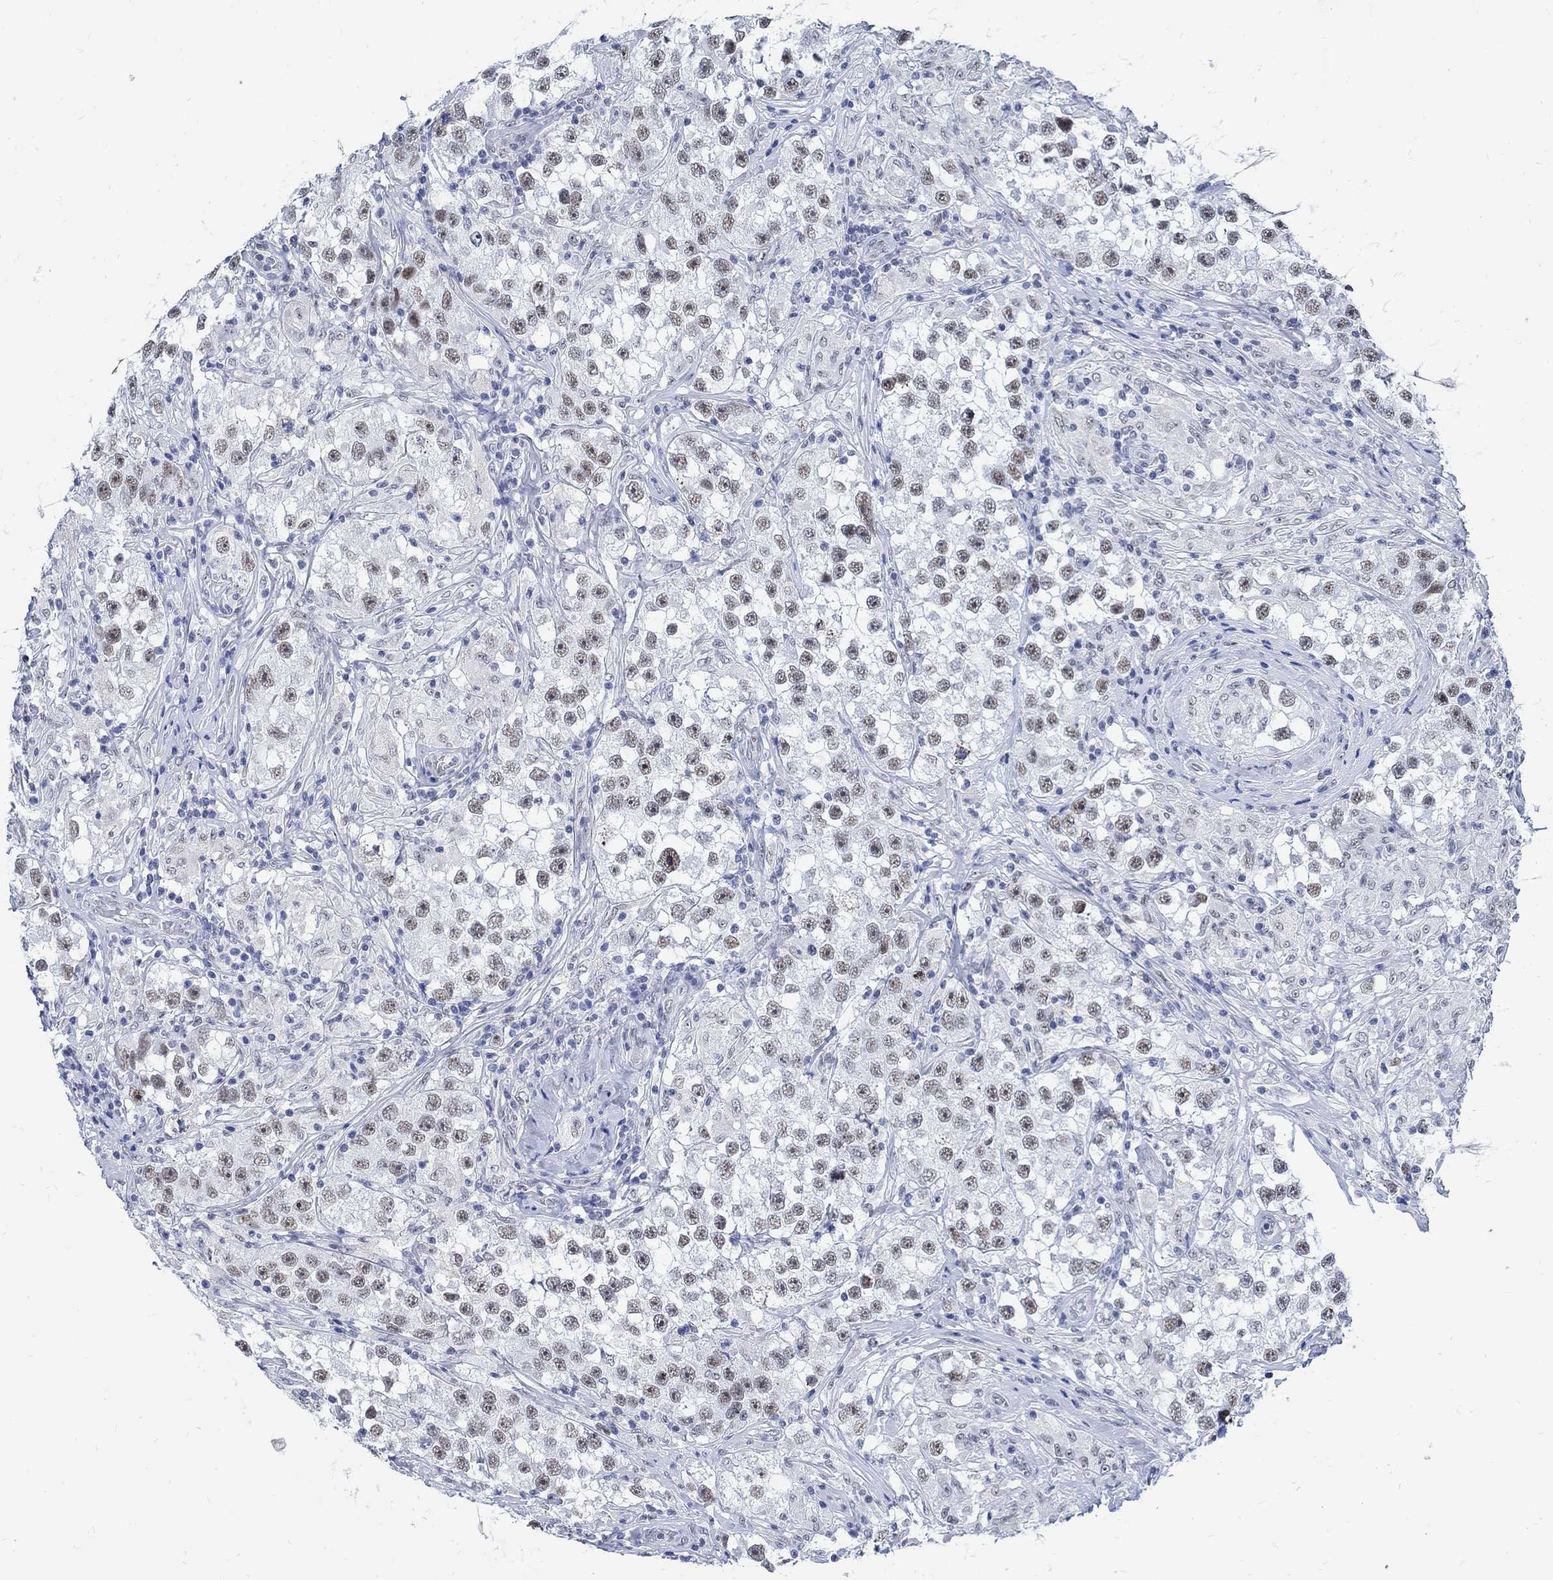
{"staining": {"intensity": "weak", "quantity": "25%-75%", "location": "nuclear"}, "tissue": "testis cancer", "cell_type": "Tumor cells", "image_type": "cancer", "snomed": [{"axis": "morphology", "description": "Seminoma, NOS"}, {"axis": "topography", "description": "Testis"}], "caption": "IHC (DAB) staining of human testis seminoma demonstrates weak nuclear protein expression in approximately 25%-75% of tumor cells.", "gene": "DLK1", "patient": {"sex": "male", "age": 46}}